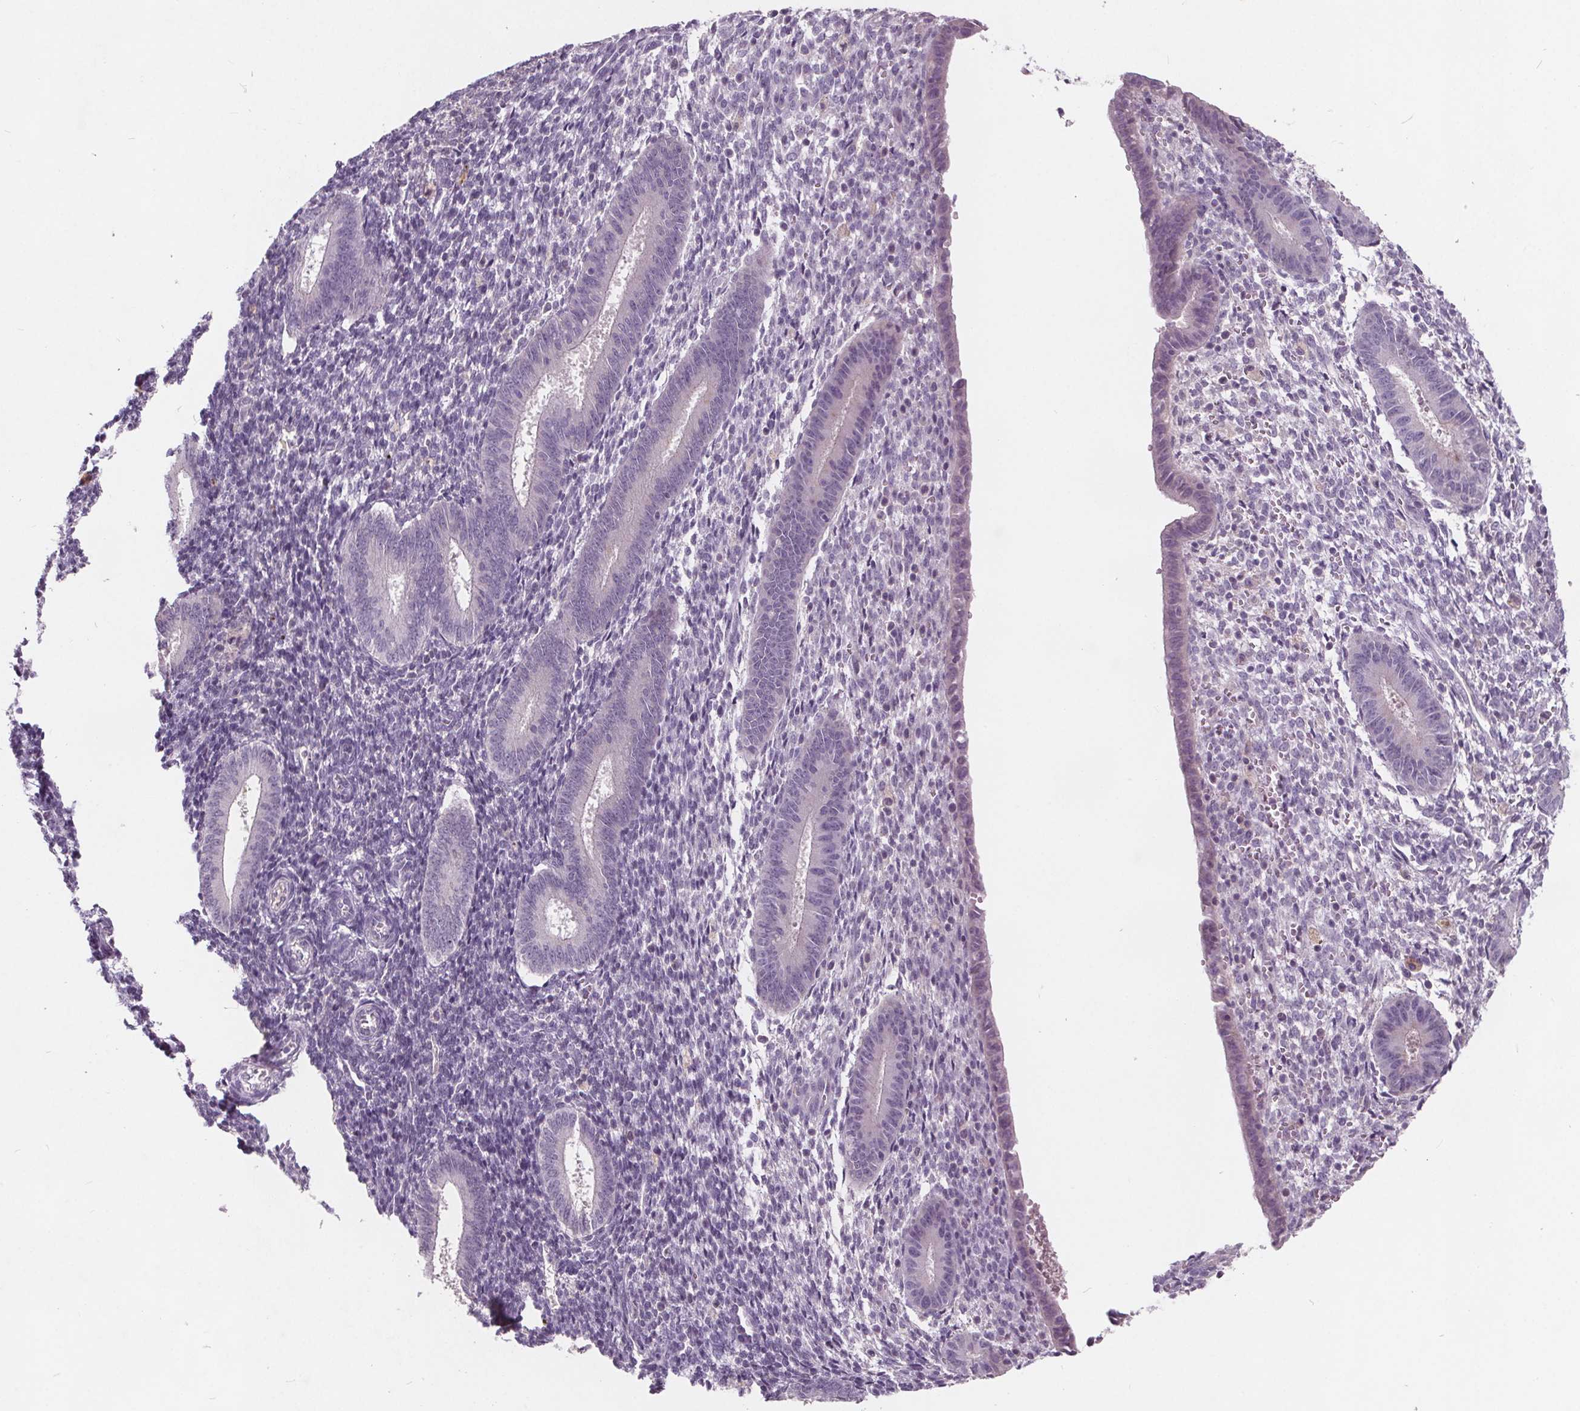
{"staining": {"intensity": "negative", "quantity": "none", "location": "none"}, "tissue": "endometrium", "cell_type": "Cells in endometrial stroma", "image_type": "normal", "snomed": [{"axis": "morphology", "description": "Normal tissue, NOS"}, {"axis": "topography", "description": "Endometrium"}], "caption": "Immunohistochemical staining of benign endometrium displays no significant expression in cells in endometrial stroma. The staining was performed using DAB to visualize the protein expression in brown, while the nuclei were stained in blue with hematoxylin (Magnification: 20x).", "gene": "PLA2G2E", "patient": {"sex": "female", "age": 25}}